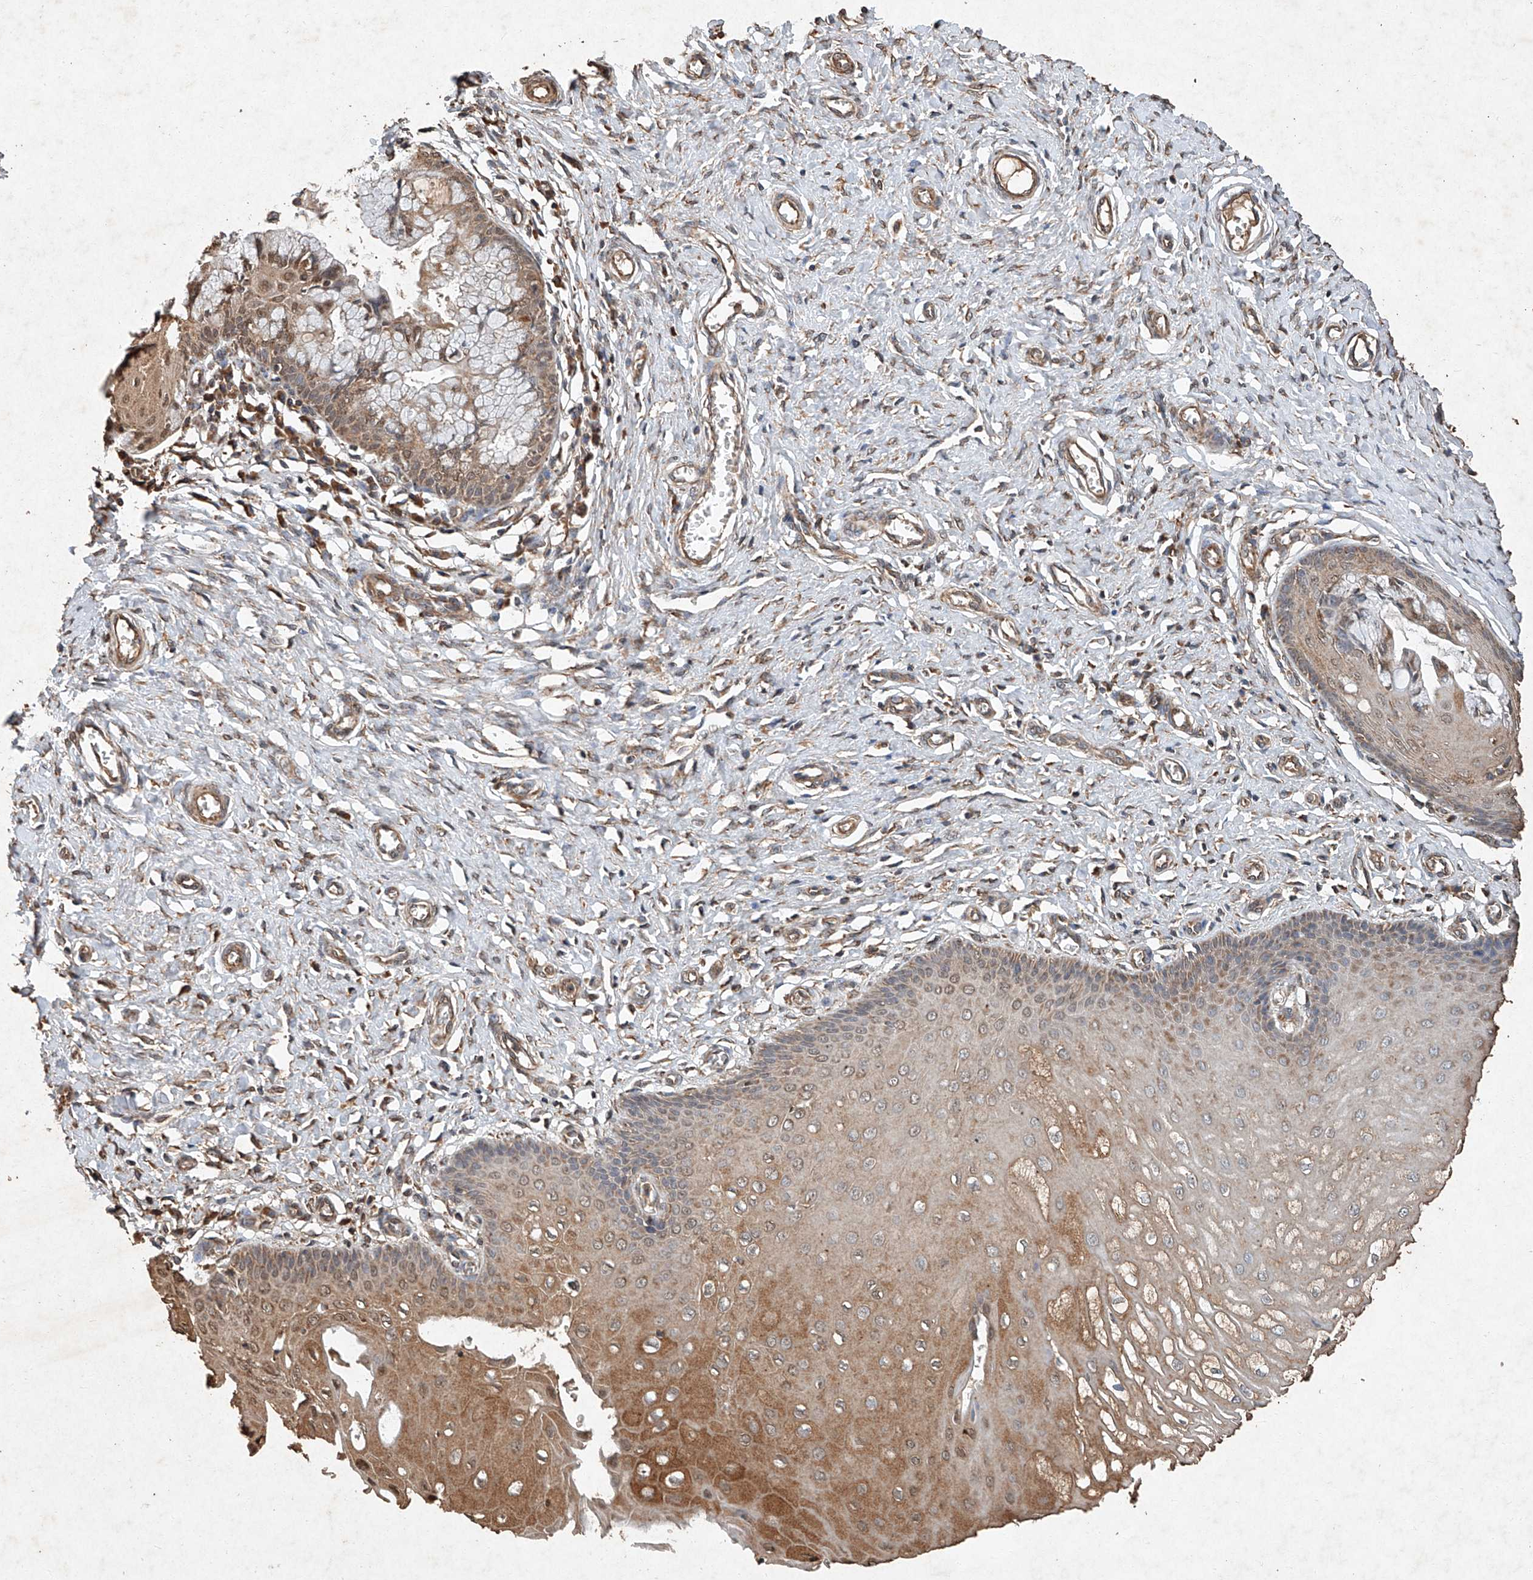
{"staining": {"intensity": "weak", "quantity": "25%-75%", "location": "cytoplasmic/membranous"}, "tissue": "cervix", "cell_type": "Glandular cells", "image_type": "normal", "snomed": [{"axis": "morphology", "description": "Normal tissue, NOS"}, {"axis": "topography", "description": "Cervix"}], "caption": "Immunohistochemical staining of unremarkable human cervix demonstrates weak cytoplasmic/membranous protein expression in about 25%-75% of glandular cells.", "gene": "STK3", "patient": {"sex": "female", "age": 55}}